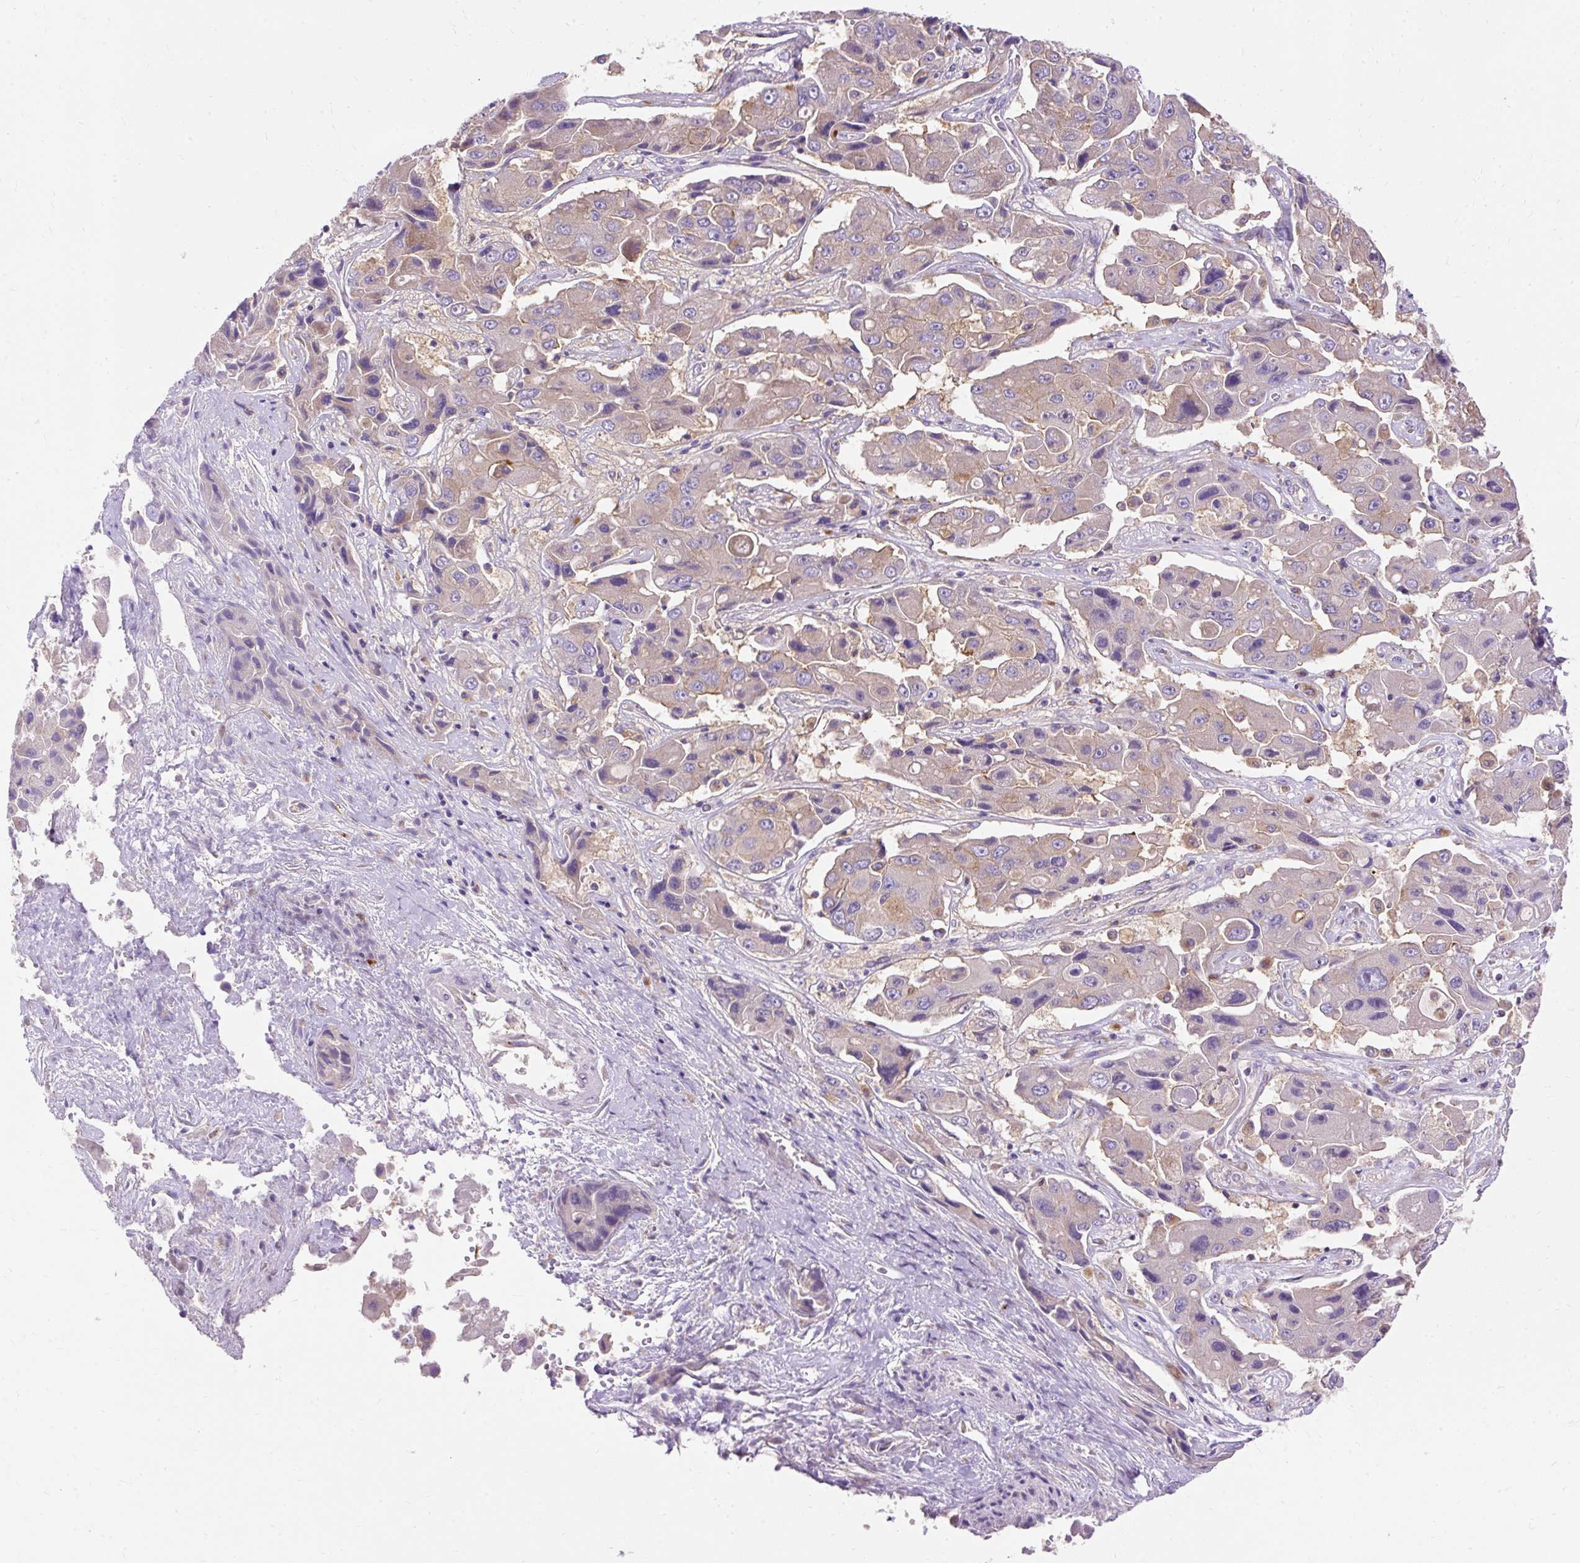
{"staining": {"intensity": "weak", "quantity": "25%-75%", "location": "cytoplasmic/membranous"}, "tissue": "liver cancer", "cell_type": "Tumor cells", "image_type": "cancer", "snomed": [{"axis": "morphology", "description": "Cholangiocarcinoma"}, {"axis": "topography", "description": "Liver"}], "caption": "This is a photomicrograph of IHC staining of liver cholangiocarcinoma, which shows weak expression in the cytoplasmic/membranous of tumor cells.", "gene": "OR4K15", "patient": {"sex": "male", "age": 67}}